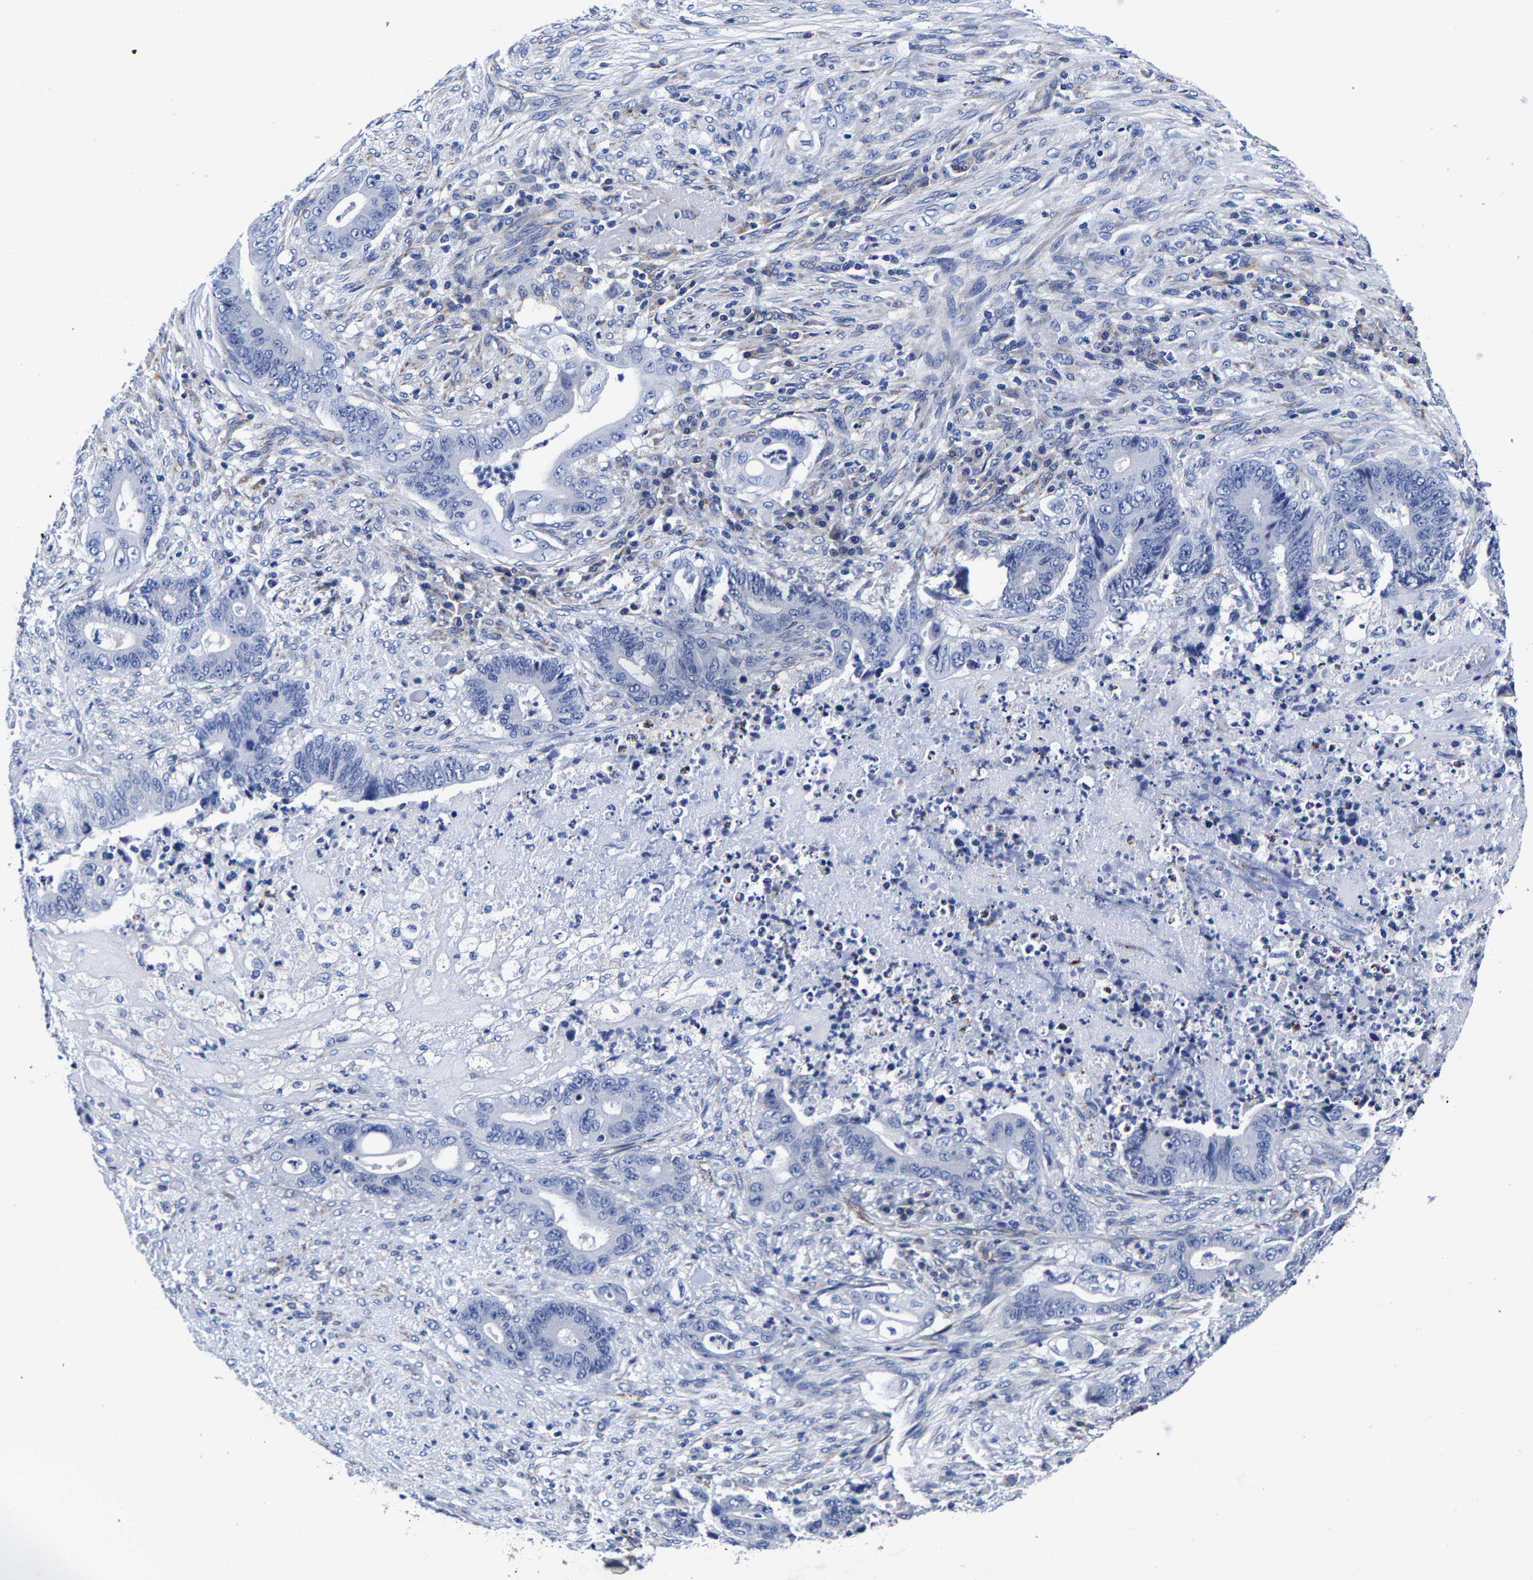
{"staining": {"intensity": "negative", "quantity": "none", "location": "none"}, "tissue": "stomach cancer", "cell_type": "Tumor cells", "image_type": "cancer", "snomed": [{"axis": "morphology", "description": "Adenocarcinoma, NOS"}, {"axis": "topography", "description": "Stomach"}], "caption": "IHC of human stomach adenocarcinoma displays no positivity in tumor cells.", "gene": "AASS", "patient": {"sex": "female", "age": 73}}